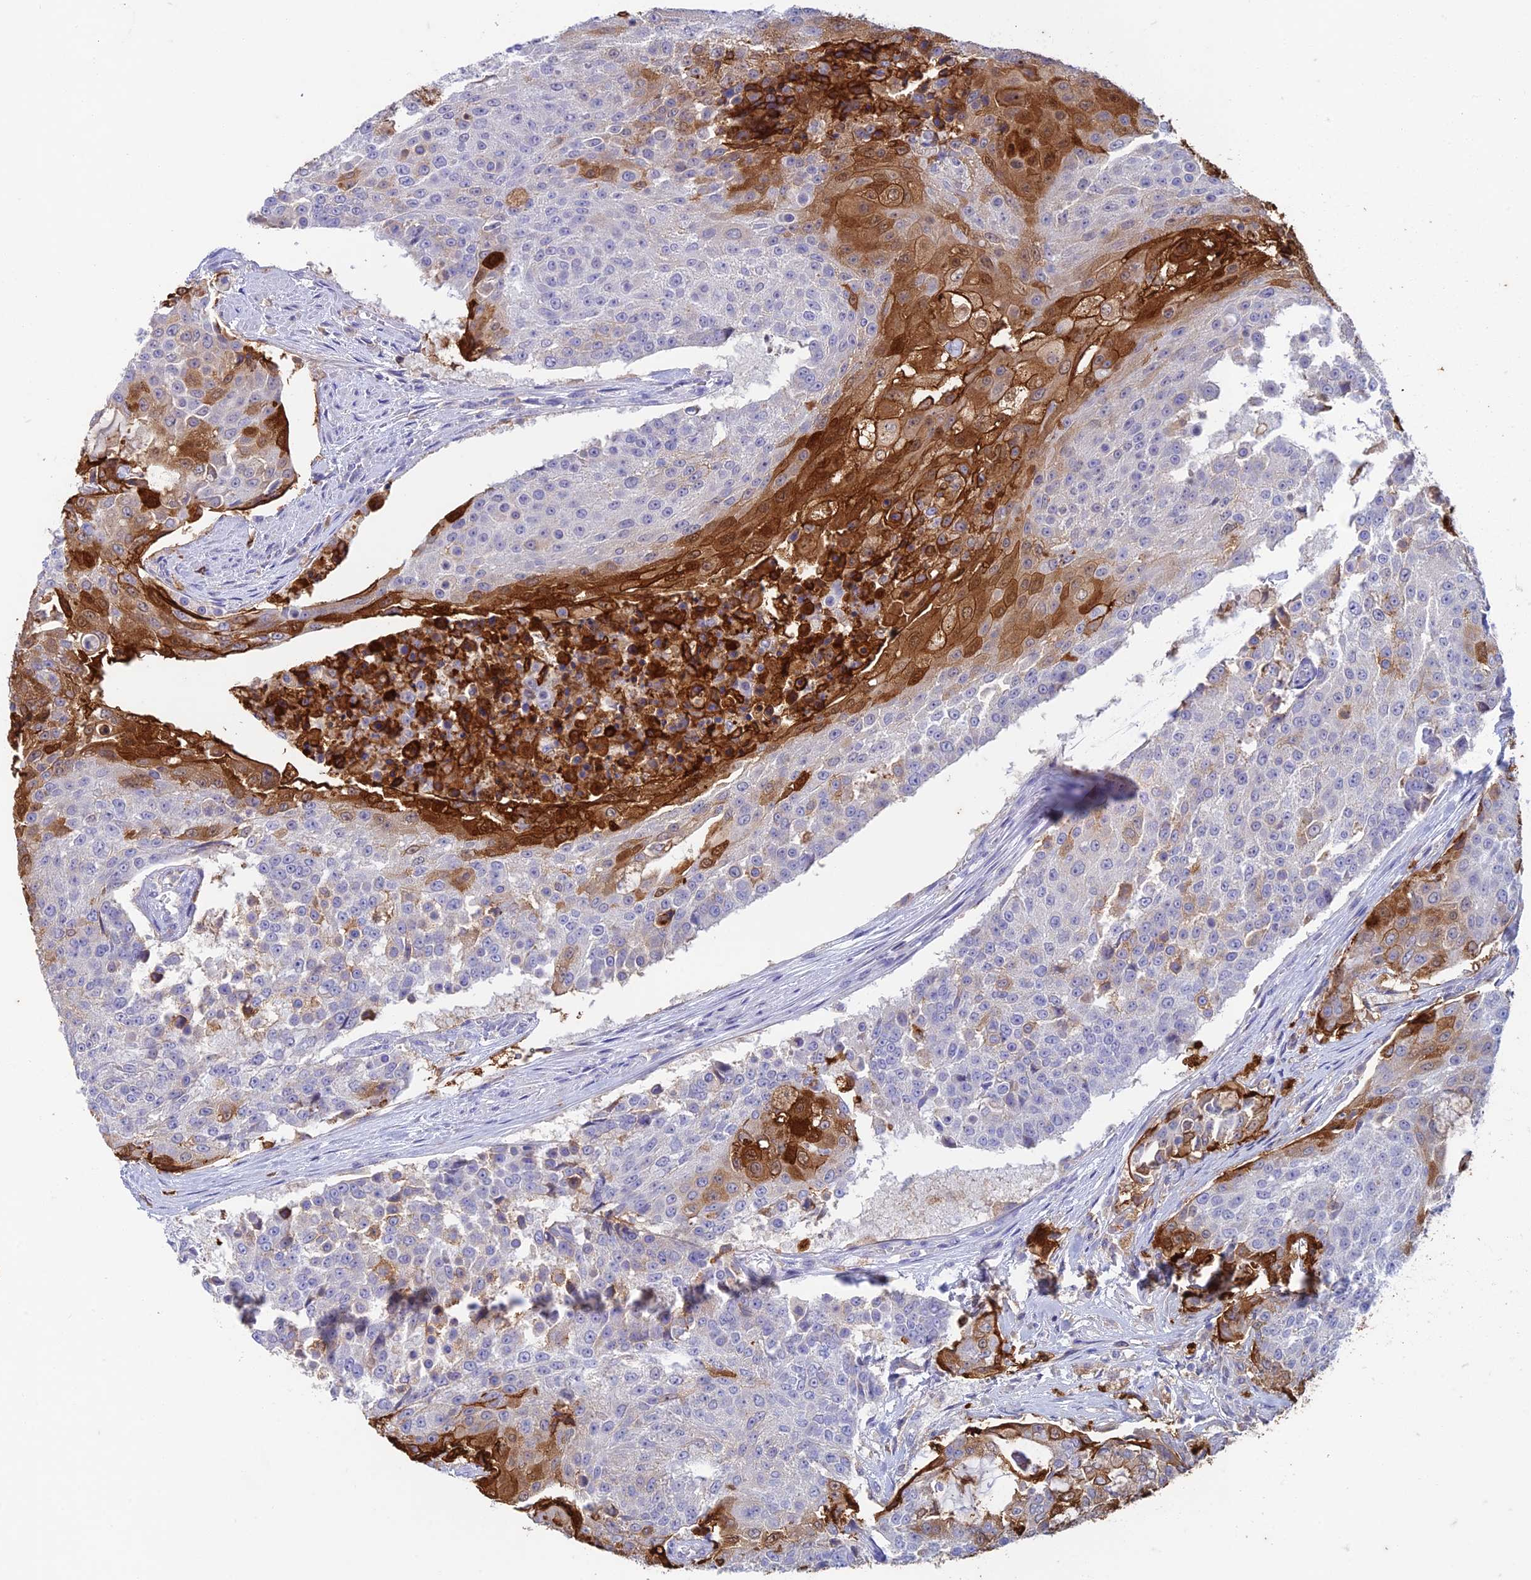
{"staining": {"intensity": "strong", "quantity": "<25%", "location": "cytoplasmic/membranous,nuclear"}, "tissue": "urothelial cancer", "cell_type": "Tumor cells", "image_type": "cancer", "snomed": [{"axis": "morphology", "description": "Urothelial carcinoma, High grade"}, {"axis": "topography", "description": "Urinary bladder"}], "caption": "The photomicrograph exhibits a brown stain indicating the presence of a protein in the cytoplasmic/membranous and nuclear of tumor cells in high-grade urothelial carcinoma.", "gene": "FGF7", "patient": {"sex": "female", "age": 63}}